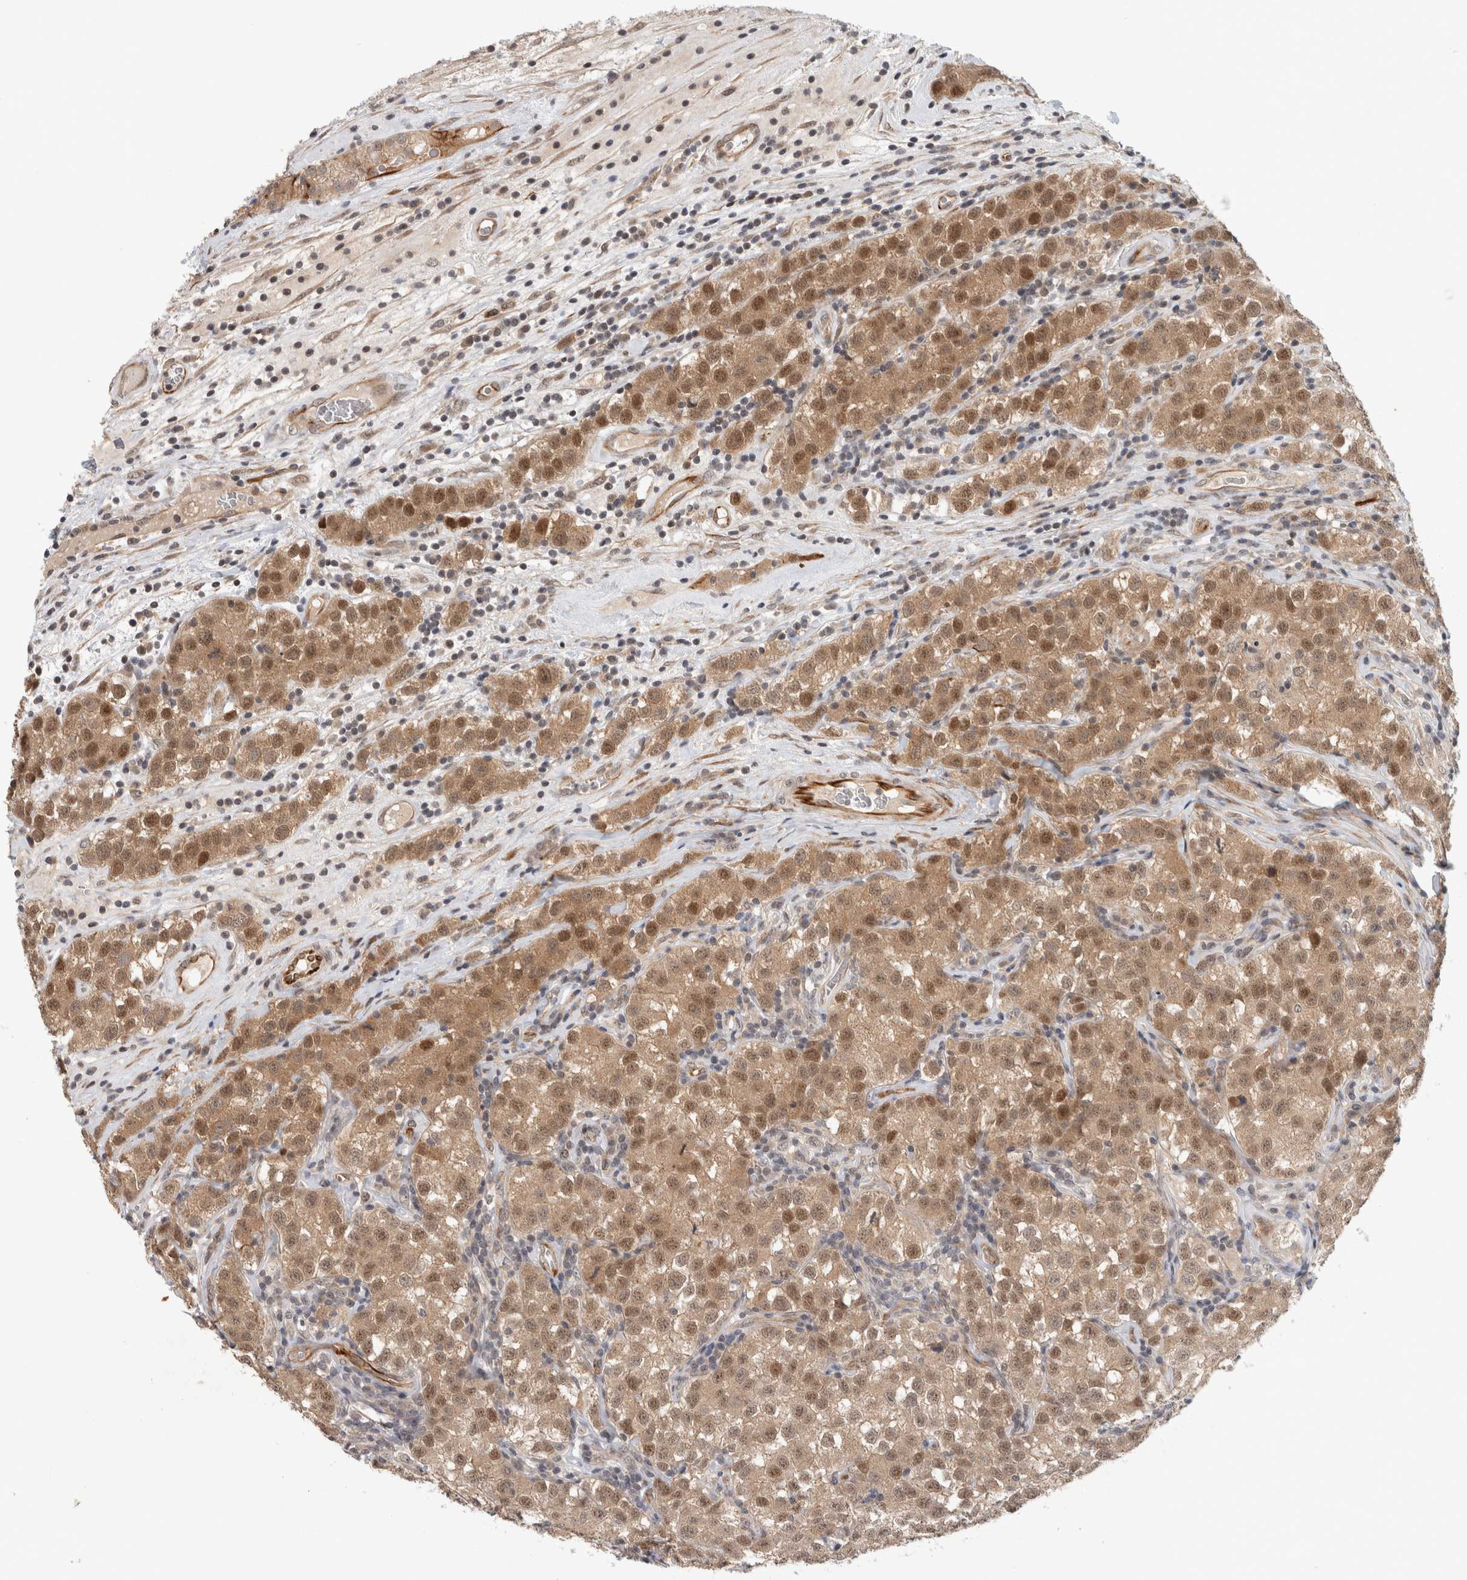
{"staining": {"intensity": "moderate", "quantity": ">75%", "location": "cytoplasmic/membranous,nuclear"}, "tissue": "testis cancer", "cell_type": "Tumor cells", "image_type": "cancer", "snomed": [{"axis": "morphology", "description": "Seminoma, NOS"}, {"axis": "morphology", "description": "Carcinoma, Embryonal, NOS"}, {"axis": "topography", "description": "Testis"}], "caption": "The histopathology image exhibits a brown stain indicating the presence of a protein in the cytoplasmic/membranous and nuclear of tumor cells in testis embryonal carcinoma.", "gene": "CRISPLD1", "patient": {"sex": "male", "age": 43}}